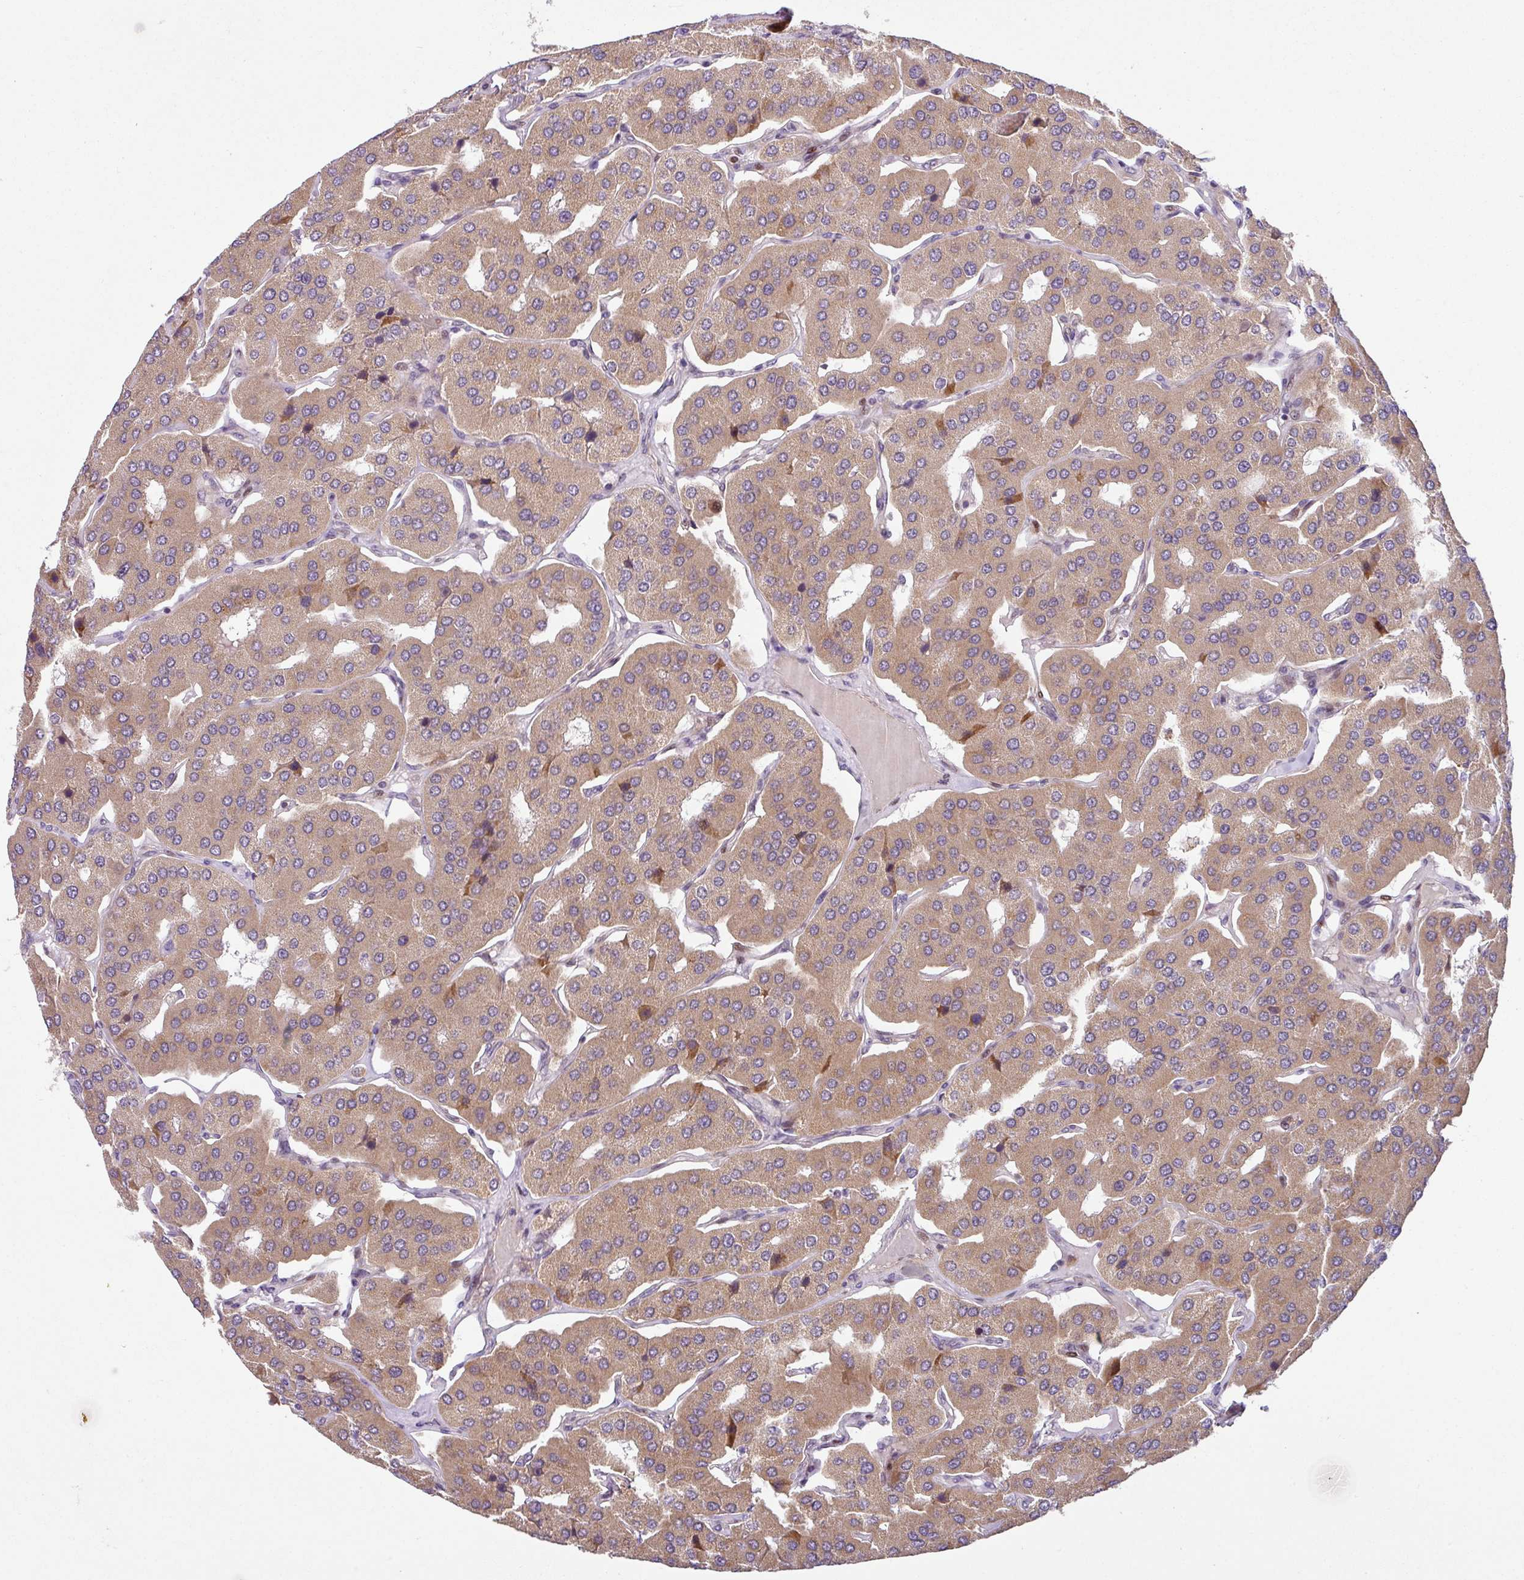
{"staining": {"intensity": "moderate", "quantity": ">75%", "location": "cytoplasmic/membranous"}, "tissue": "parathyroid gland", "cell_type": "Glandular cells", "image_type": "normal", "snomed": [{"axis": "morphology", "description": "Normal tissue, NOS"}, {"axis": "morphology", "description": "Adenoma, NOS"}, {"axis": "topography", "description": "Parathyroid gland"}], "caption": "Protein analysis of benign parathyroid gland demonstrates moderate cytoplasmic/membranous positivity in about >75% of glandular cells.", "gene": "ENSG00000269547", "patient": {"sex": "female", "age": 86}}